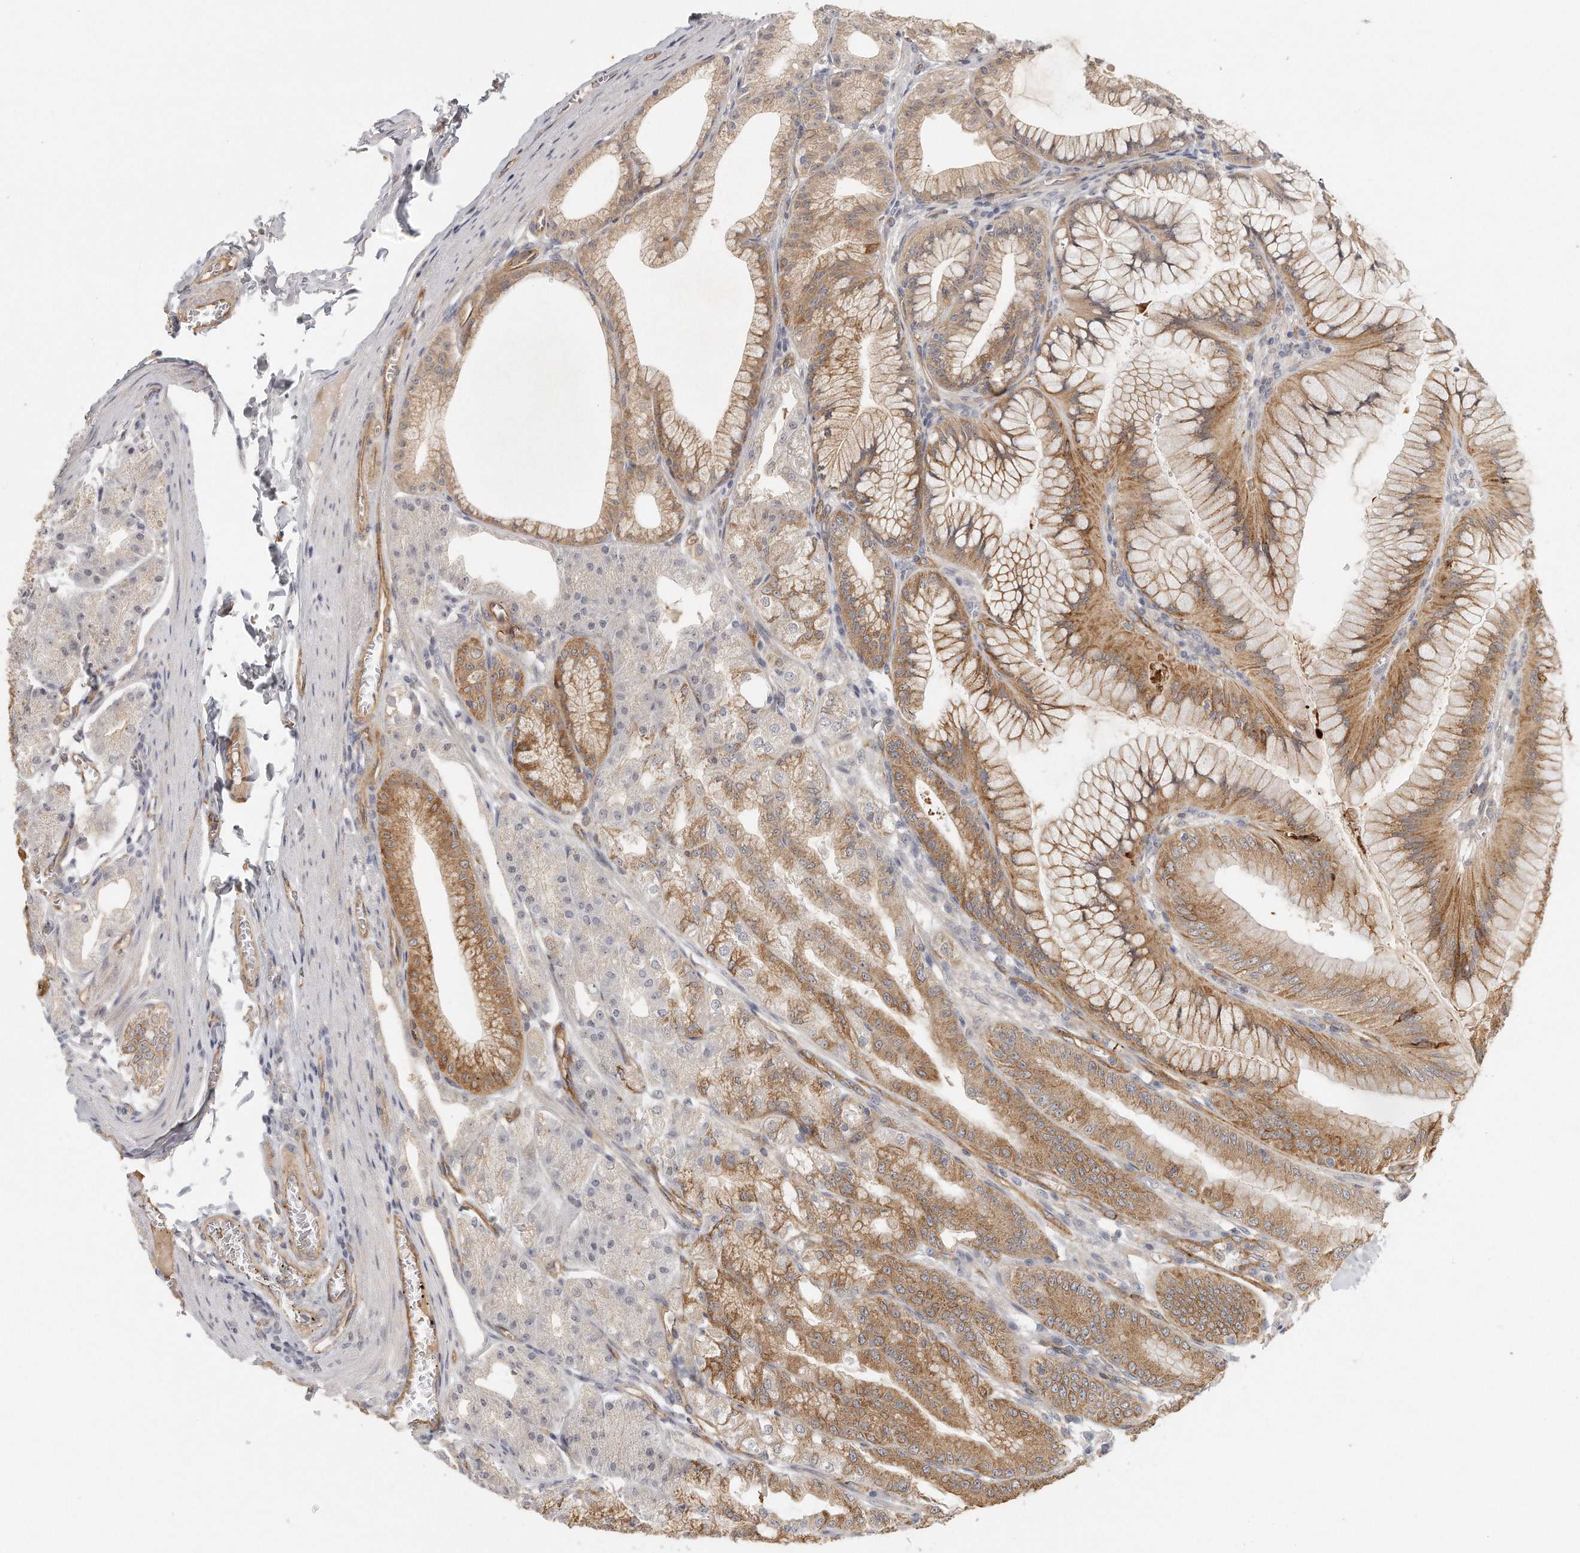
{"staining": {"intensity": "moderate", "quantity": "25%-75%", "location": "cytoplasmic/membranous"}, "tissue": "stomach", "cell_type": "Glandular cells", "image_type": "normal", "snomed": [{"axis": "morphology", "description": "Normal tissue, NOS"}, {"axis": "topography", "description": "Stomach, lower"}], "caption": "The micrograph reveals staining of unremarkable stomach, revealing moderate cytoplasmic/membranous protein staining (brown color) within glandular cells.", "gene": "MTERF4", "patient": {"sex": "male", "age": 71}}